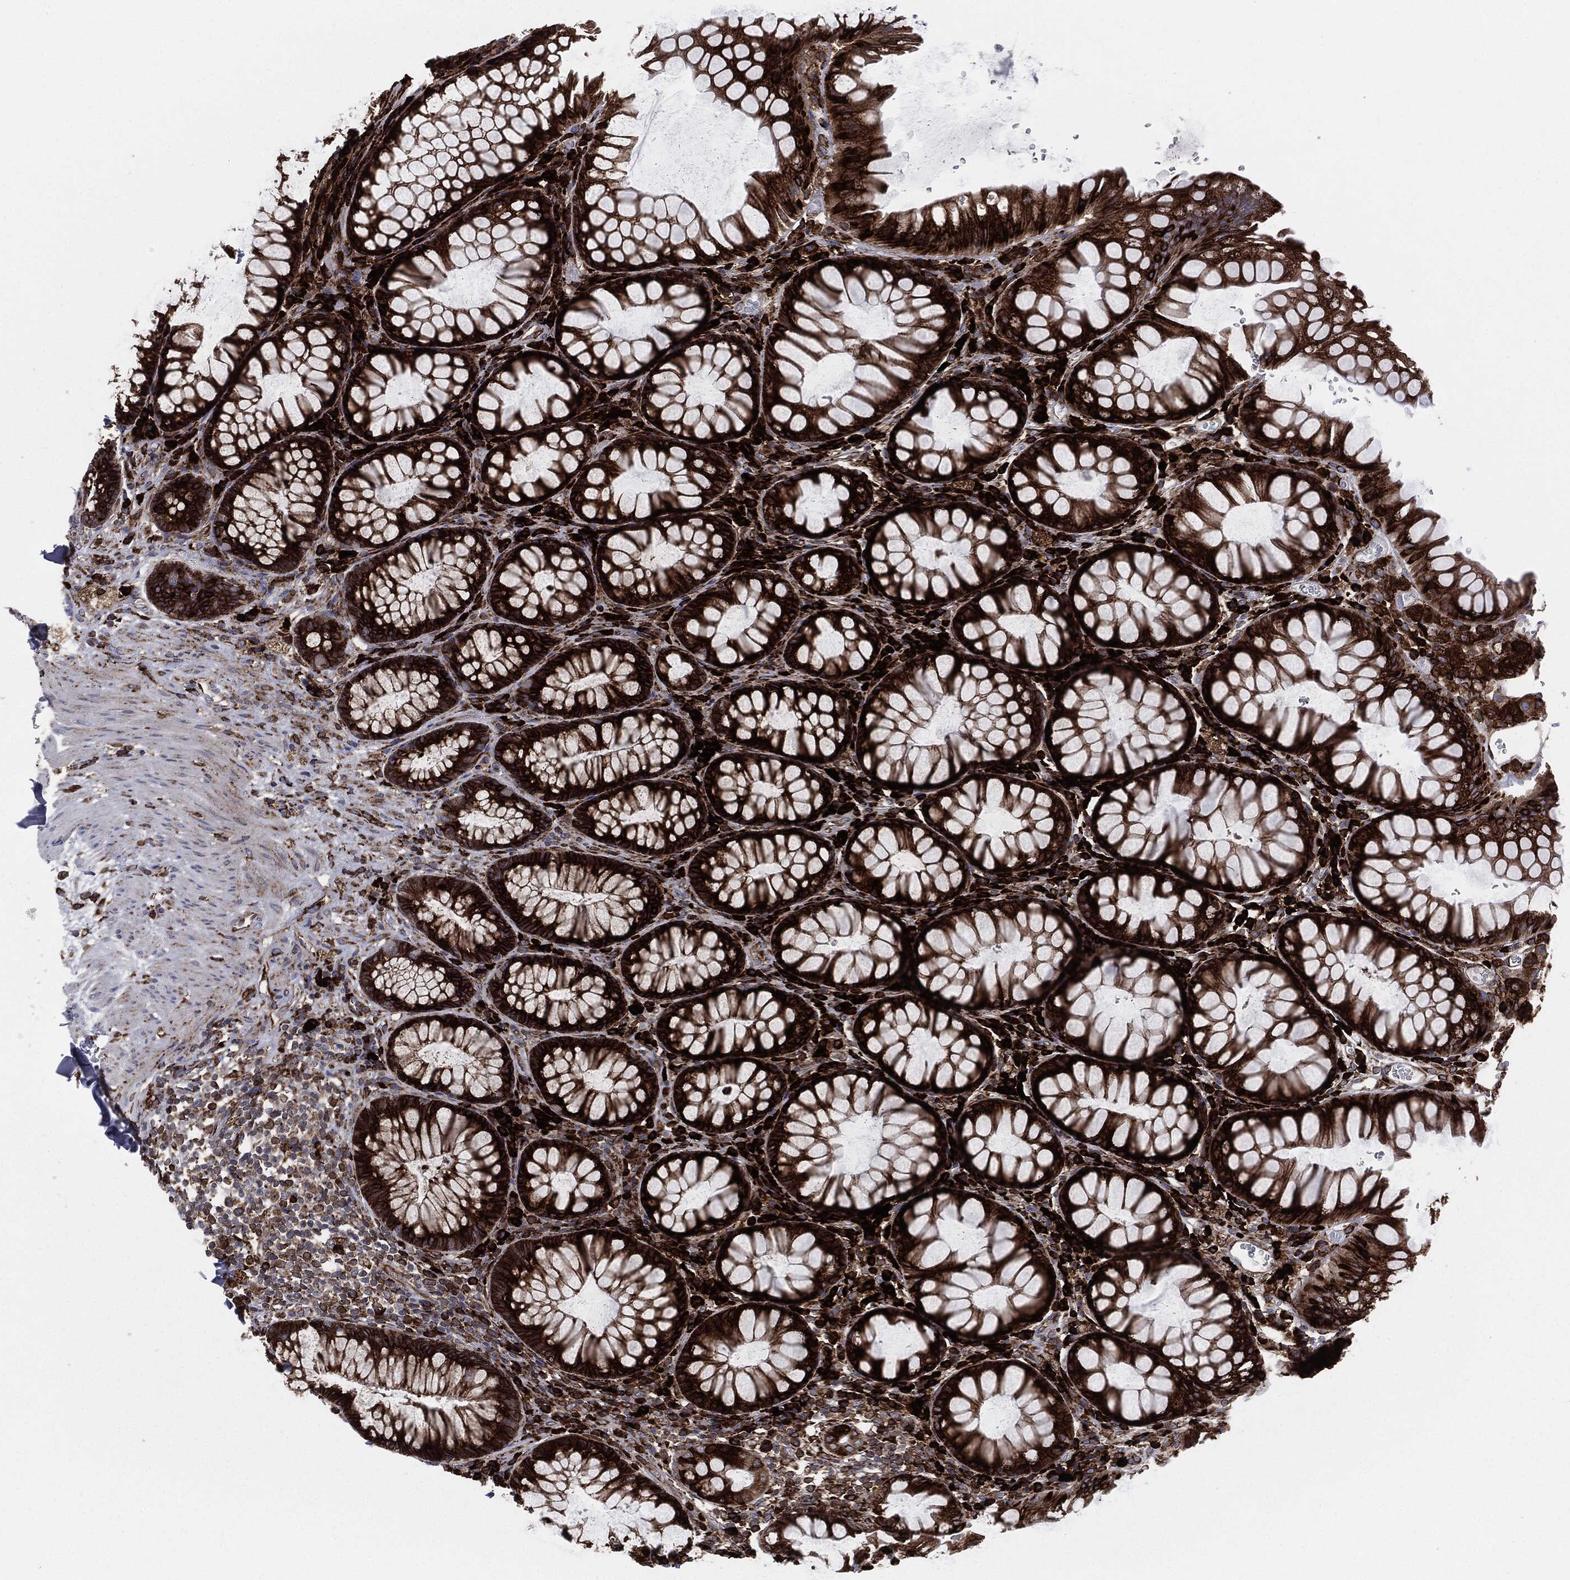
{"staining": {"intensity": "strong", "quantity": ">75%", "location": "cytoplasmic/membranous"}, "tissue": "rectum", "cell_type": "Glandular cells", "image_type": "normal", "snomed": [{"axis": "morphology", "description": "Normal tissue, NOS"}, {"axis": "topography", "description": "Rectum"}], "caption": "A high-resolution histopathology image shows immunohistochemistry staining of normal rectum, which reveals strong cytoplasmic/membranous positivity in approximately >75% of glandular cells.", "gene": "CALR", "patient": {"sex": "female", "age": 68}}